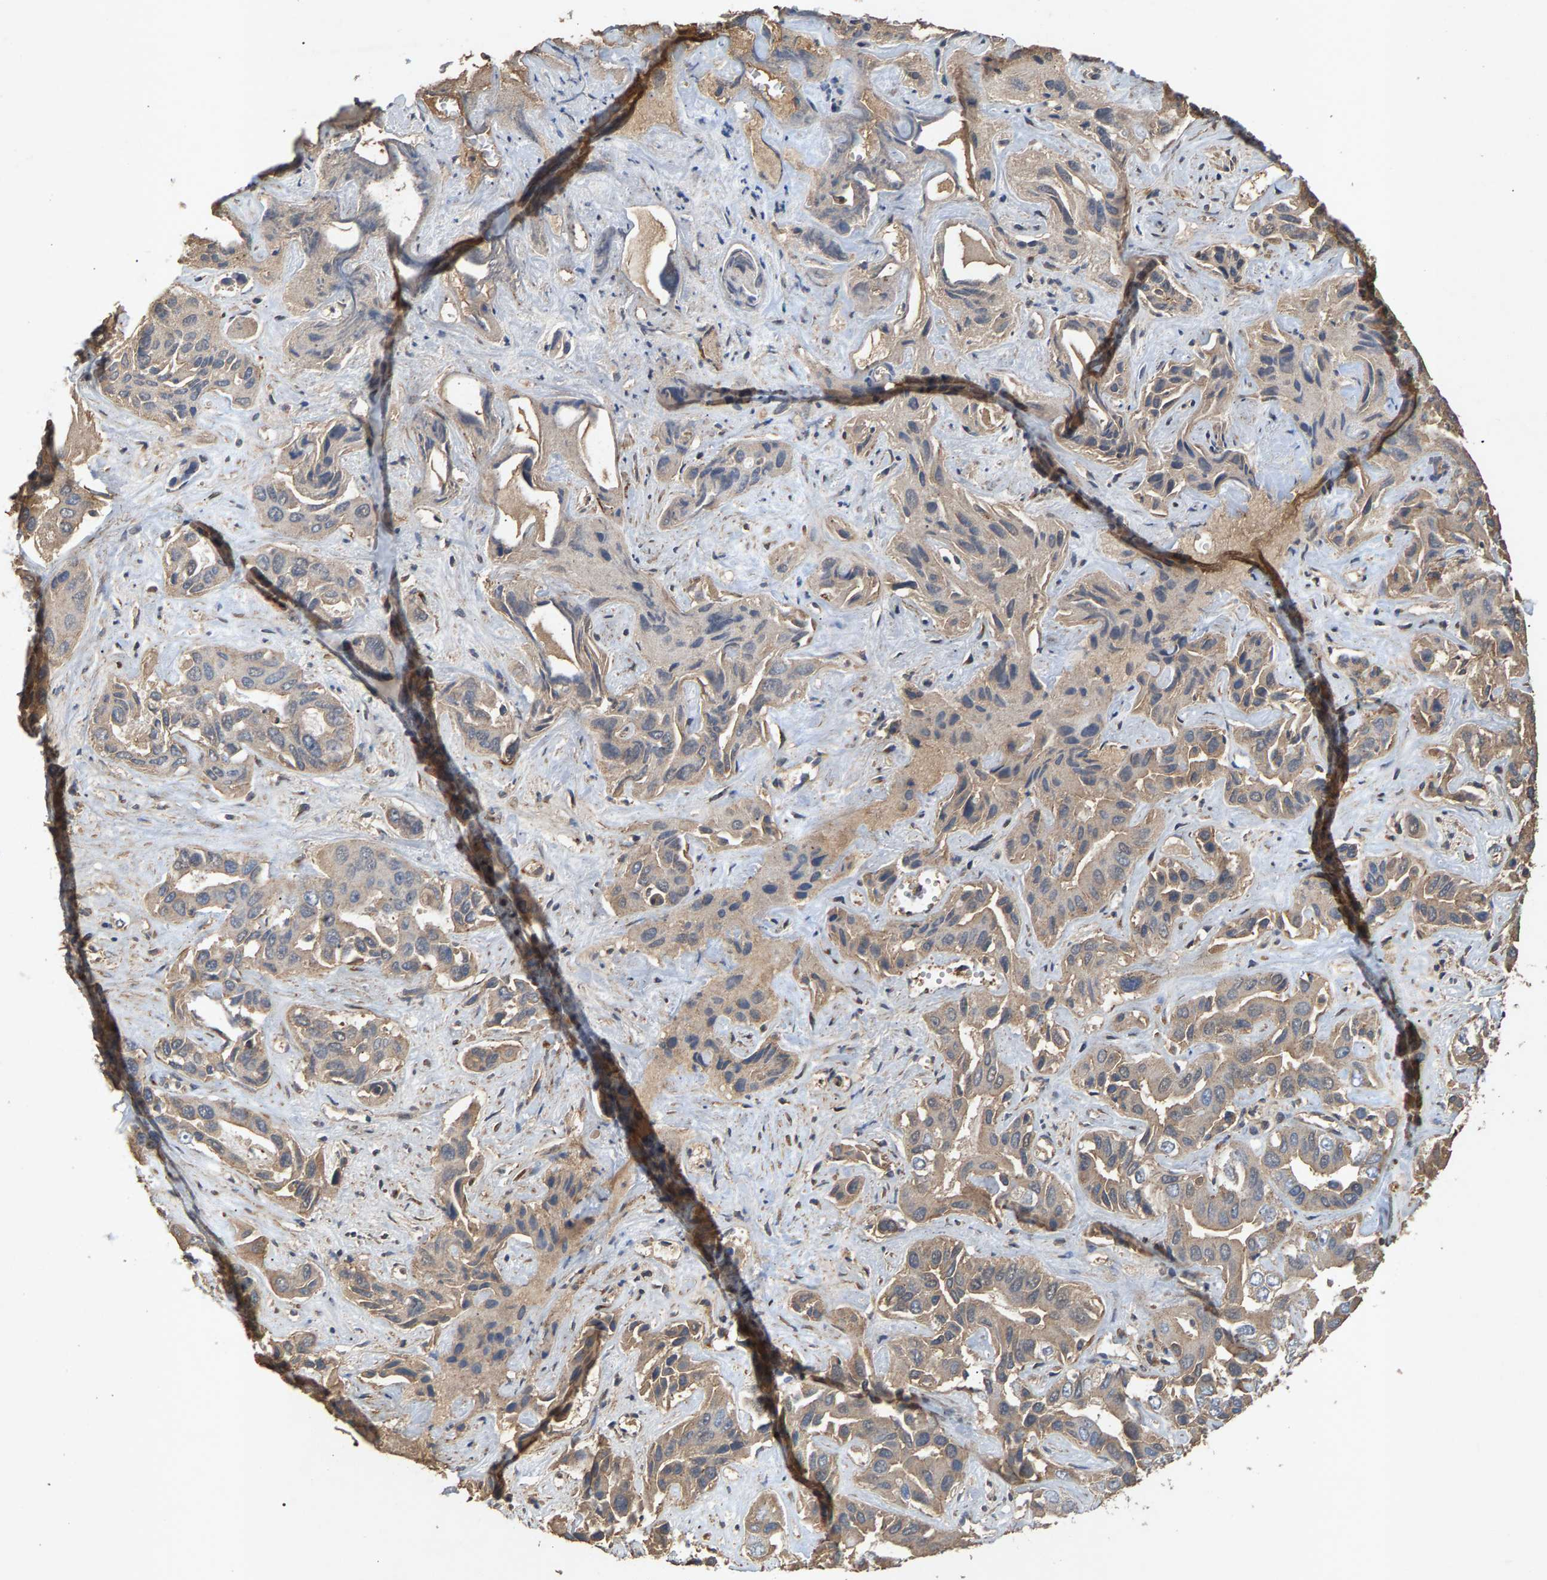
{"staining": {"intensity": "weak", "quantity": ">75%", "location": "cytoplasmic/membranous"}, "tissue": "liver cancer", "cell_type": "Tumor cells", "image_type": "cancer", "snomed": [{"axis": "morphology", "description": "Cholangiocarcinoma"}, {"axis": "topography", "description": "Liver"}], "caption": "Immunohistochemistry (IHC) image of neoplastic tissue: human liver cancer stained using IHC shows low levels of weak protein expression localized specifically in the cytoplasmic/membranous of tumor cells, appearing as a cytoplasmic/membranous brown color.", "gene": "HTRA3", "patient": {"sex": "female", "age": 52}}